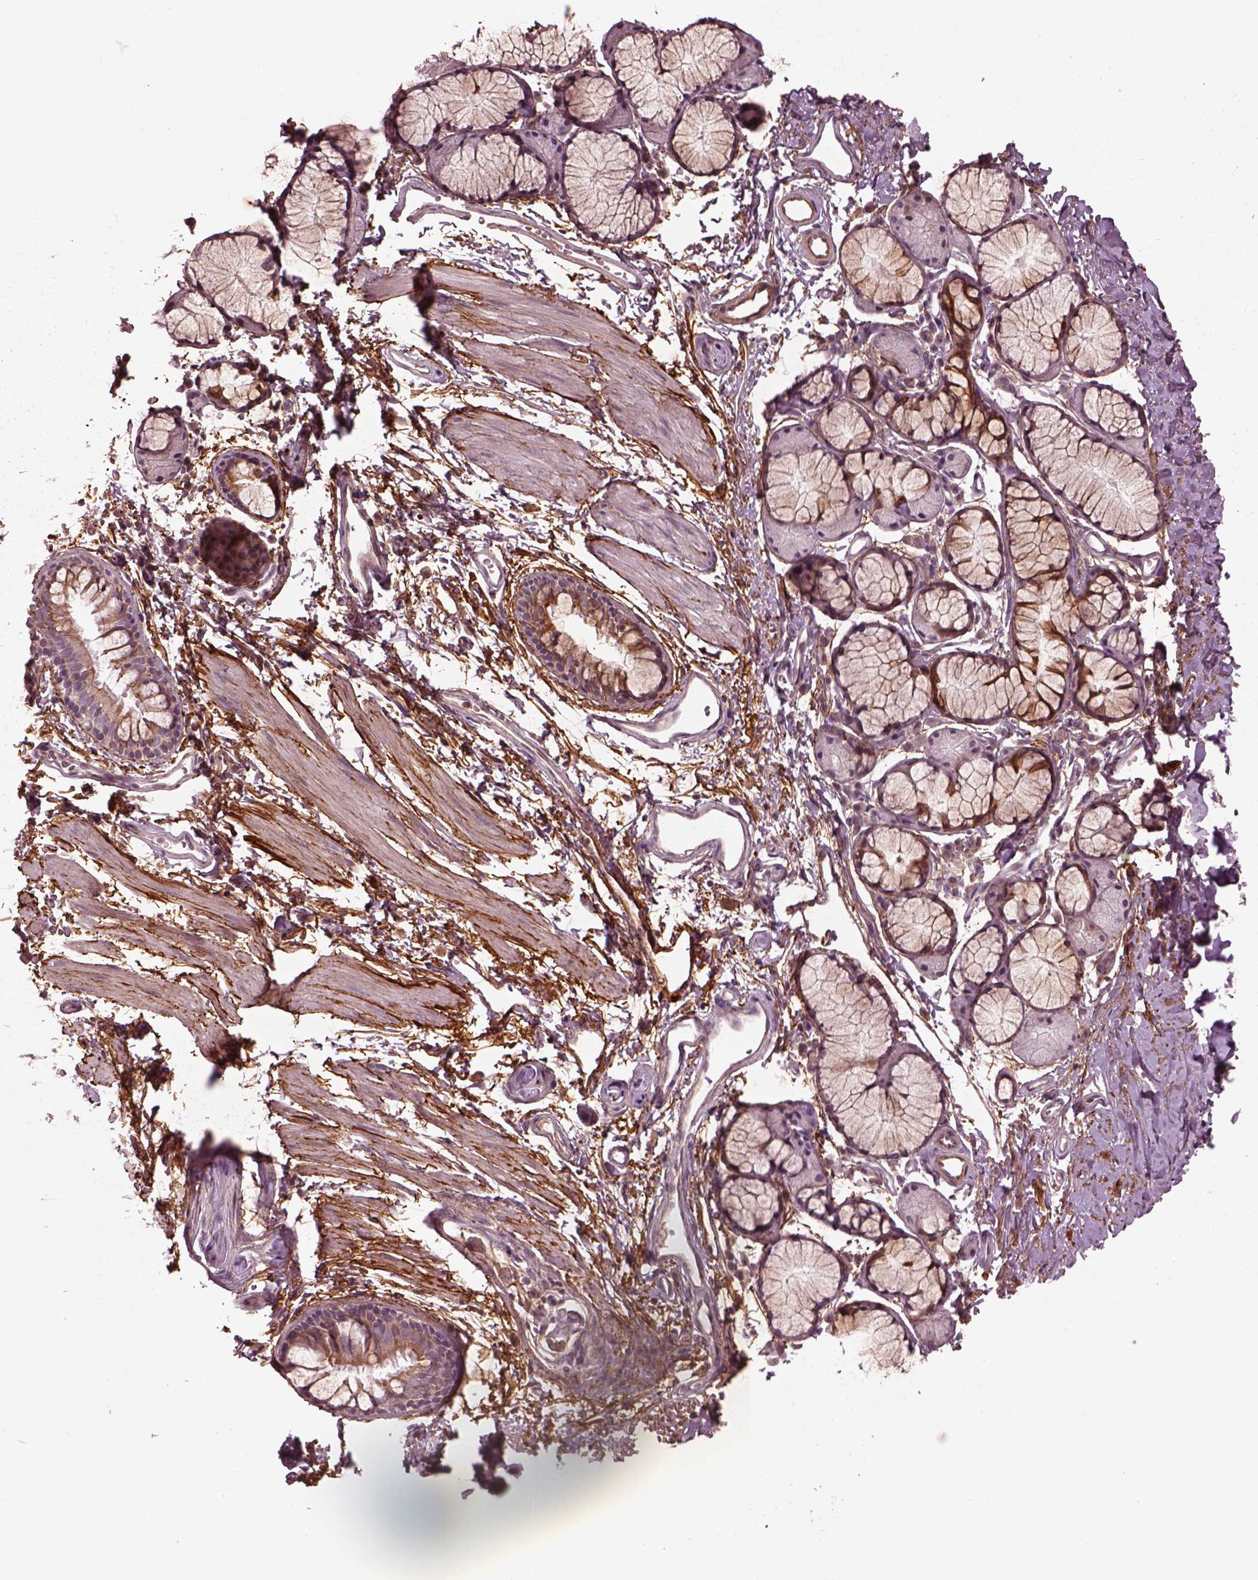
{"staining": {"intensity": "negative", "quantity": "none", "location": "none"}, "tissue": "adipose tissue", "cell_type": "Adipocytes", "image_type": "normal", "snomed": [{"axis": "morphology", "description": "Normal tissue, NOS"}, {"axis": "topography", "description": "Cartilage tissue"}, {"axis": "topography", "description": "Bronchus"}], "caption": "A photomicrograph of human adipose tissue is negative for staining in adipocytes. The staining was performed using DAB to visualize the protein expression in brown, while the nuclei were stained in blue with hematoxylin (Magnification: 20x).", "gene": "EFEMP1", "patient": {"sex": "female", "age": 79}}